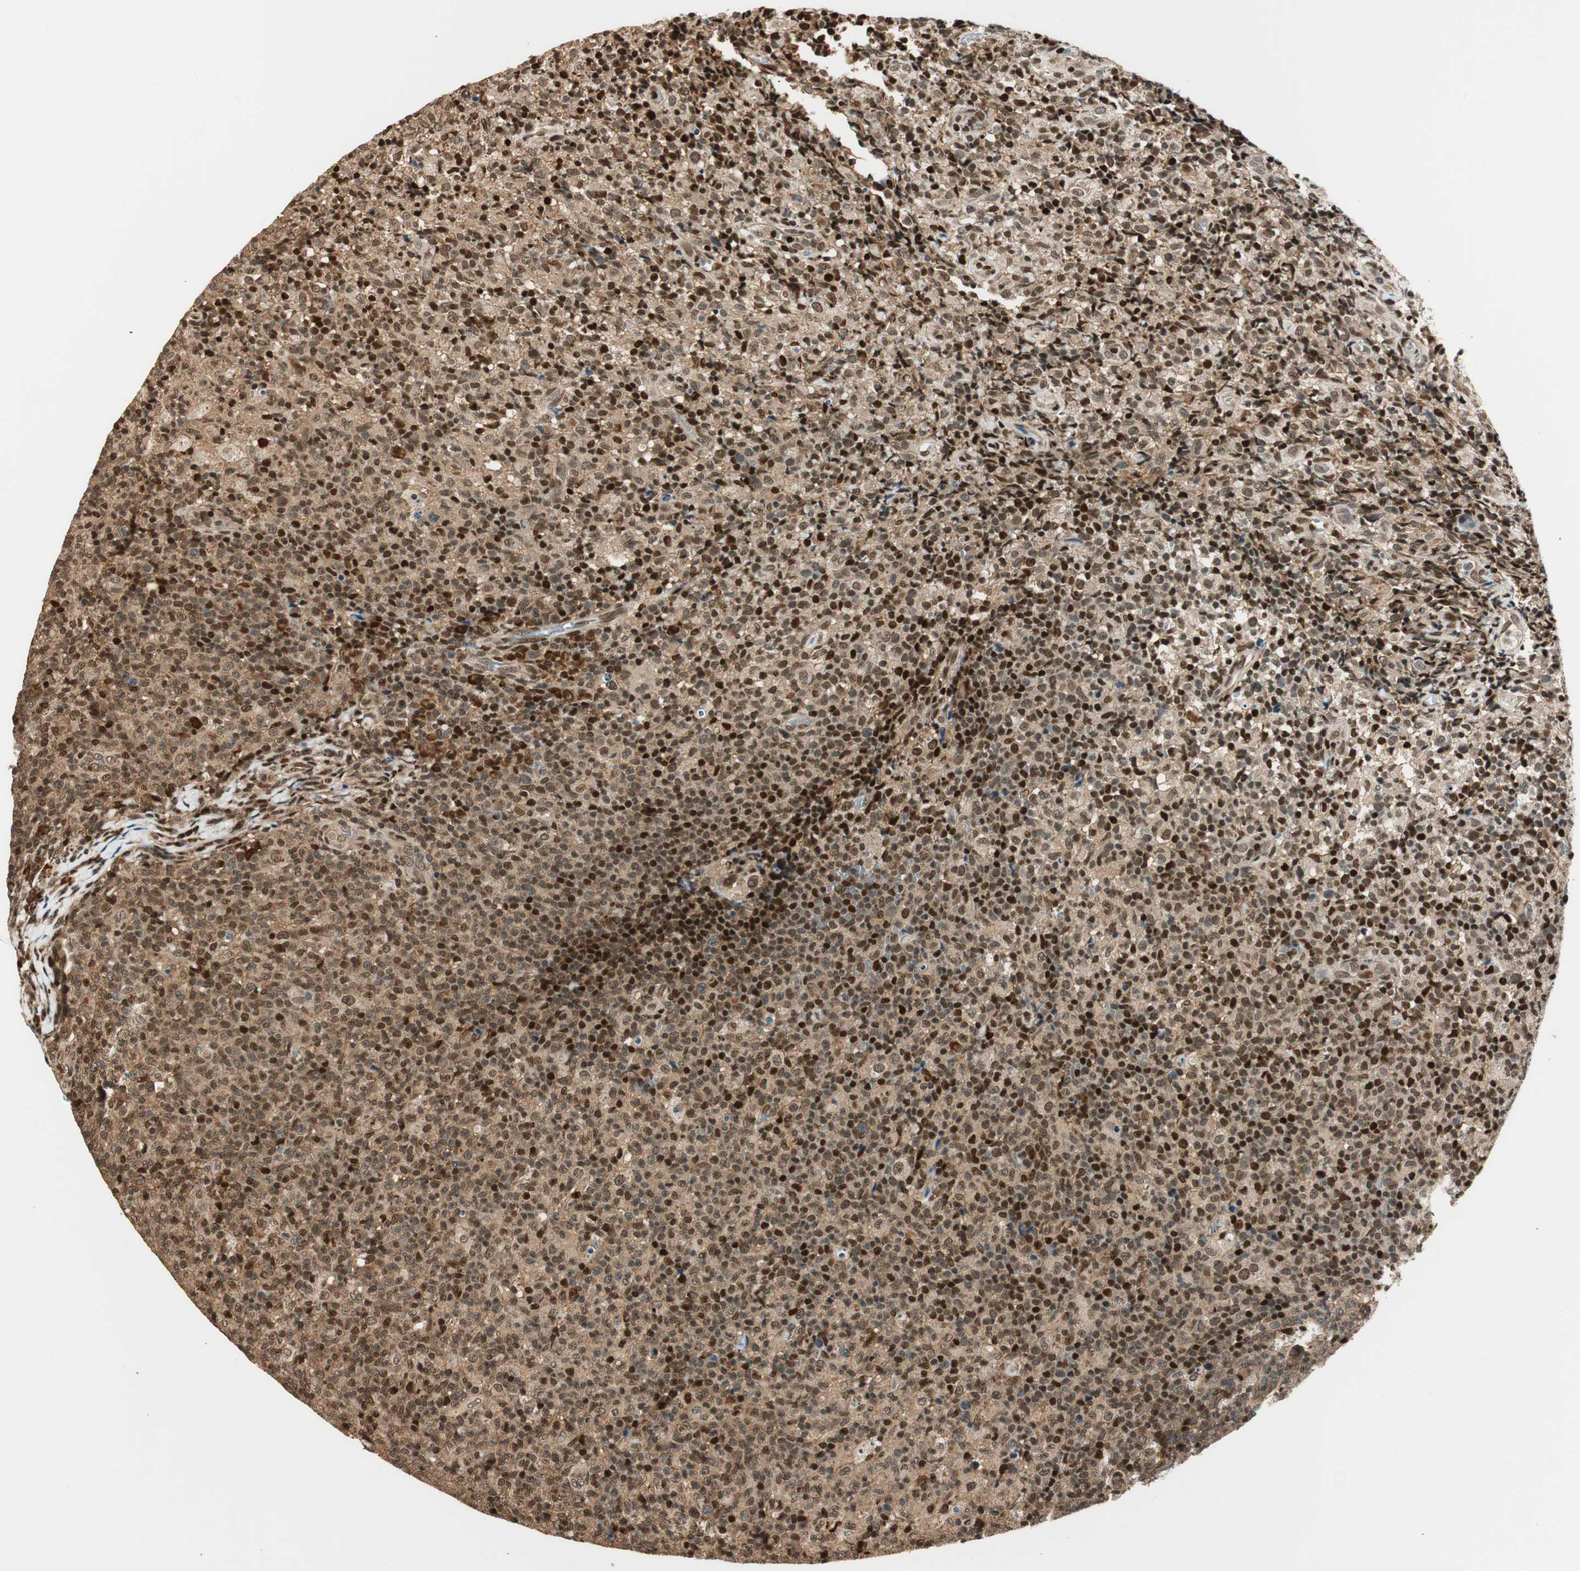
{"staining": {"intensity": "moderate", "quantity": ">75%", "location": "cytoplasmic/membranous,nuclear"}, "tissue": "lymph node", "cell_type": "Germinal center cells", "image_type": "normal", "snomed": [{"axis": "morphology", "description": "Normal tissue, NOS"}, {"axis": "morphology", "description": "Inflammation, NOS"}, {"axis": "topography", "description": "Lymph node"}], "caption": "Normal lymph node was stained to show a protein in brown. There is medium levels of moderate cytoplasmic/membranous,nuclear expression in approximately >75% of germinal center cells. Ihc stains the protein in brown and the nuclei are stained blue.", "gene": "RING1", "patient": {"sex": "male", "age": 55}}